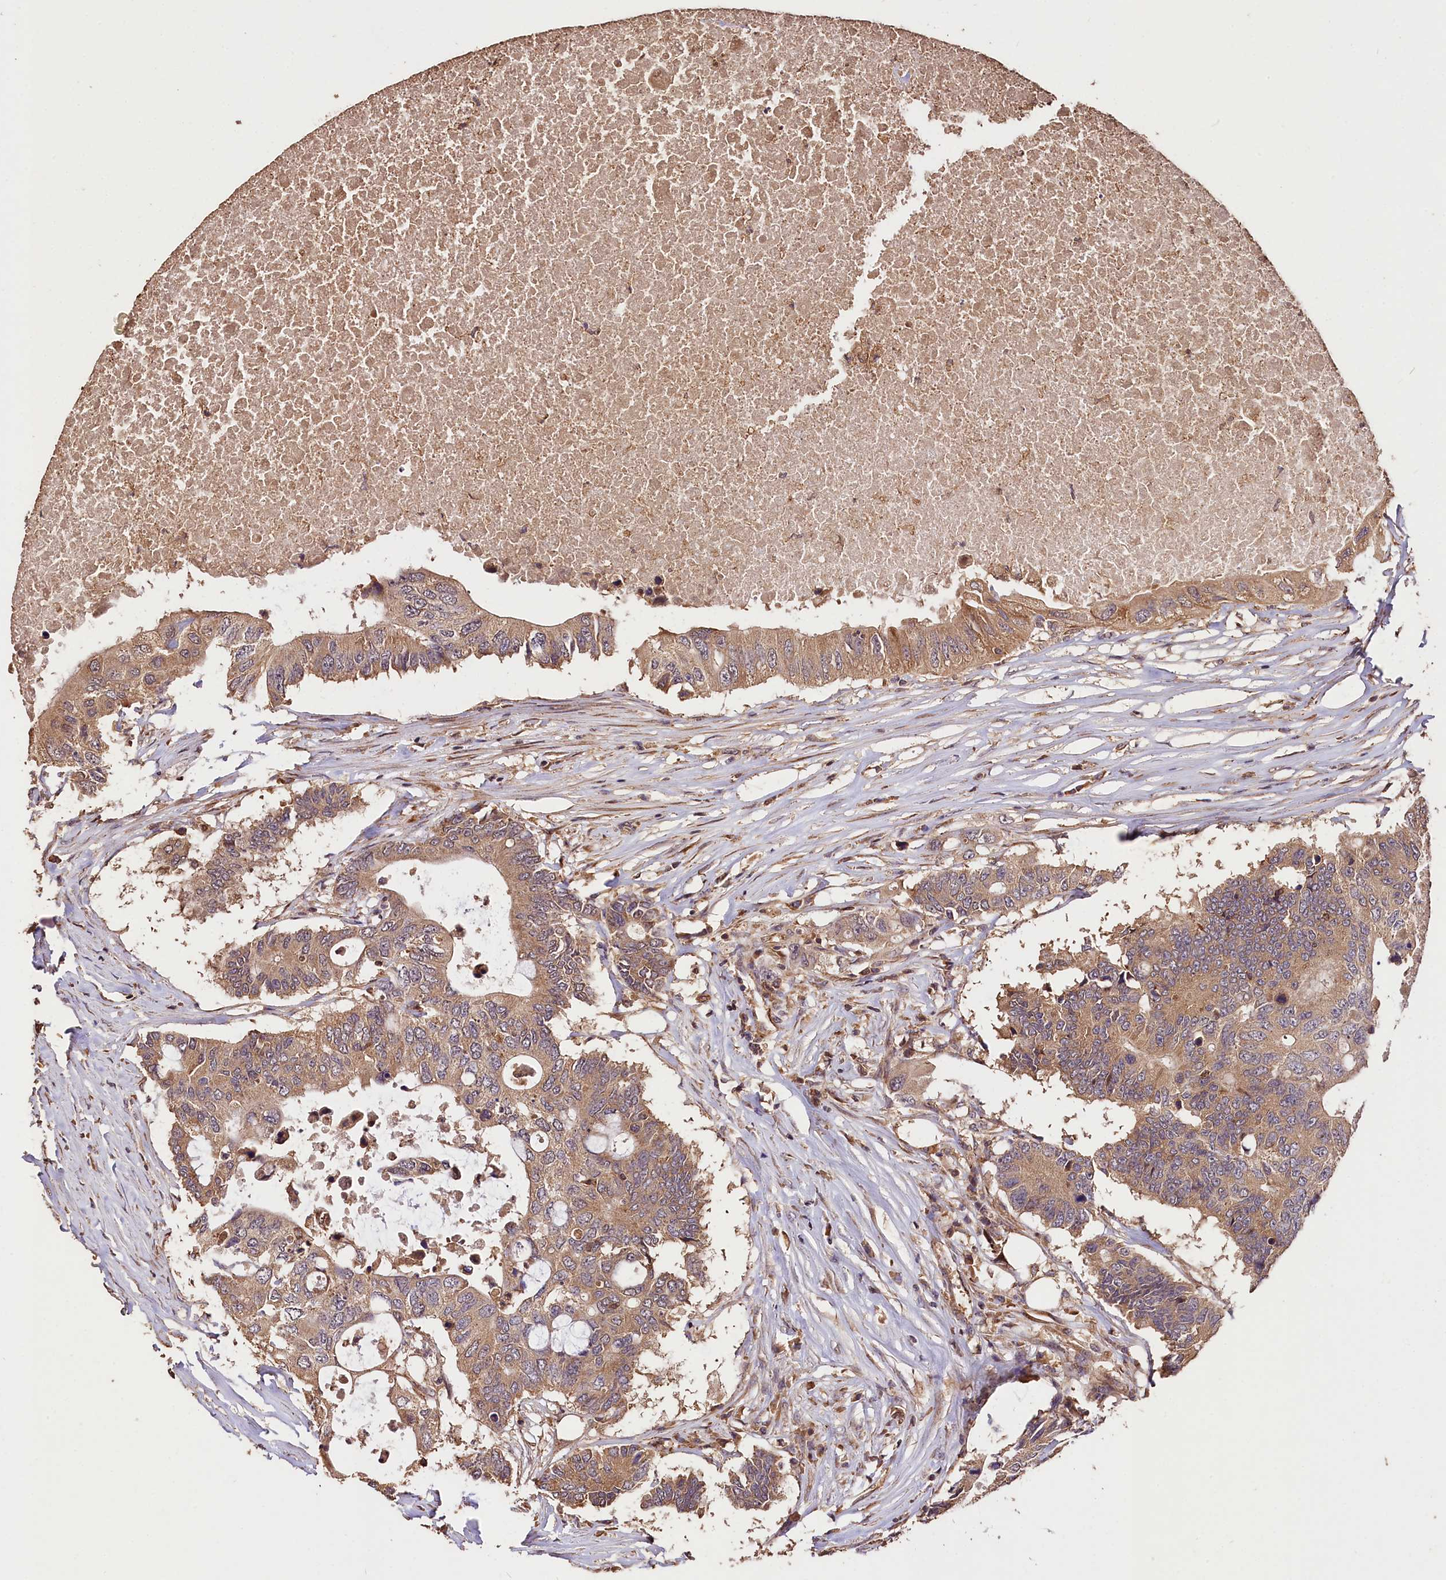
{"staining": {"intensity": "moderate", "quantity": ">75%", "location": "cytoplasmic/membranous"}, "tissue": "colorectal cancer", "cell_type": "Tumor cells", "image_type": "cancer", "snomed": [{"axis": "morphology", "description": "Adenocarcinoma, NOS"}, {"axis": "topography", "description": "Colon"}], "caption": "Immunohistochemical staining of adenocarcinoma (colorectal) exhibits medium levels of moderate cytoplasmic/membranous expression in about >75% of tumor cells.", "gene": "KPTN", "patient": {"sex": "male", "age": 71}}